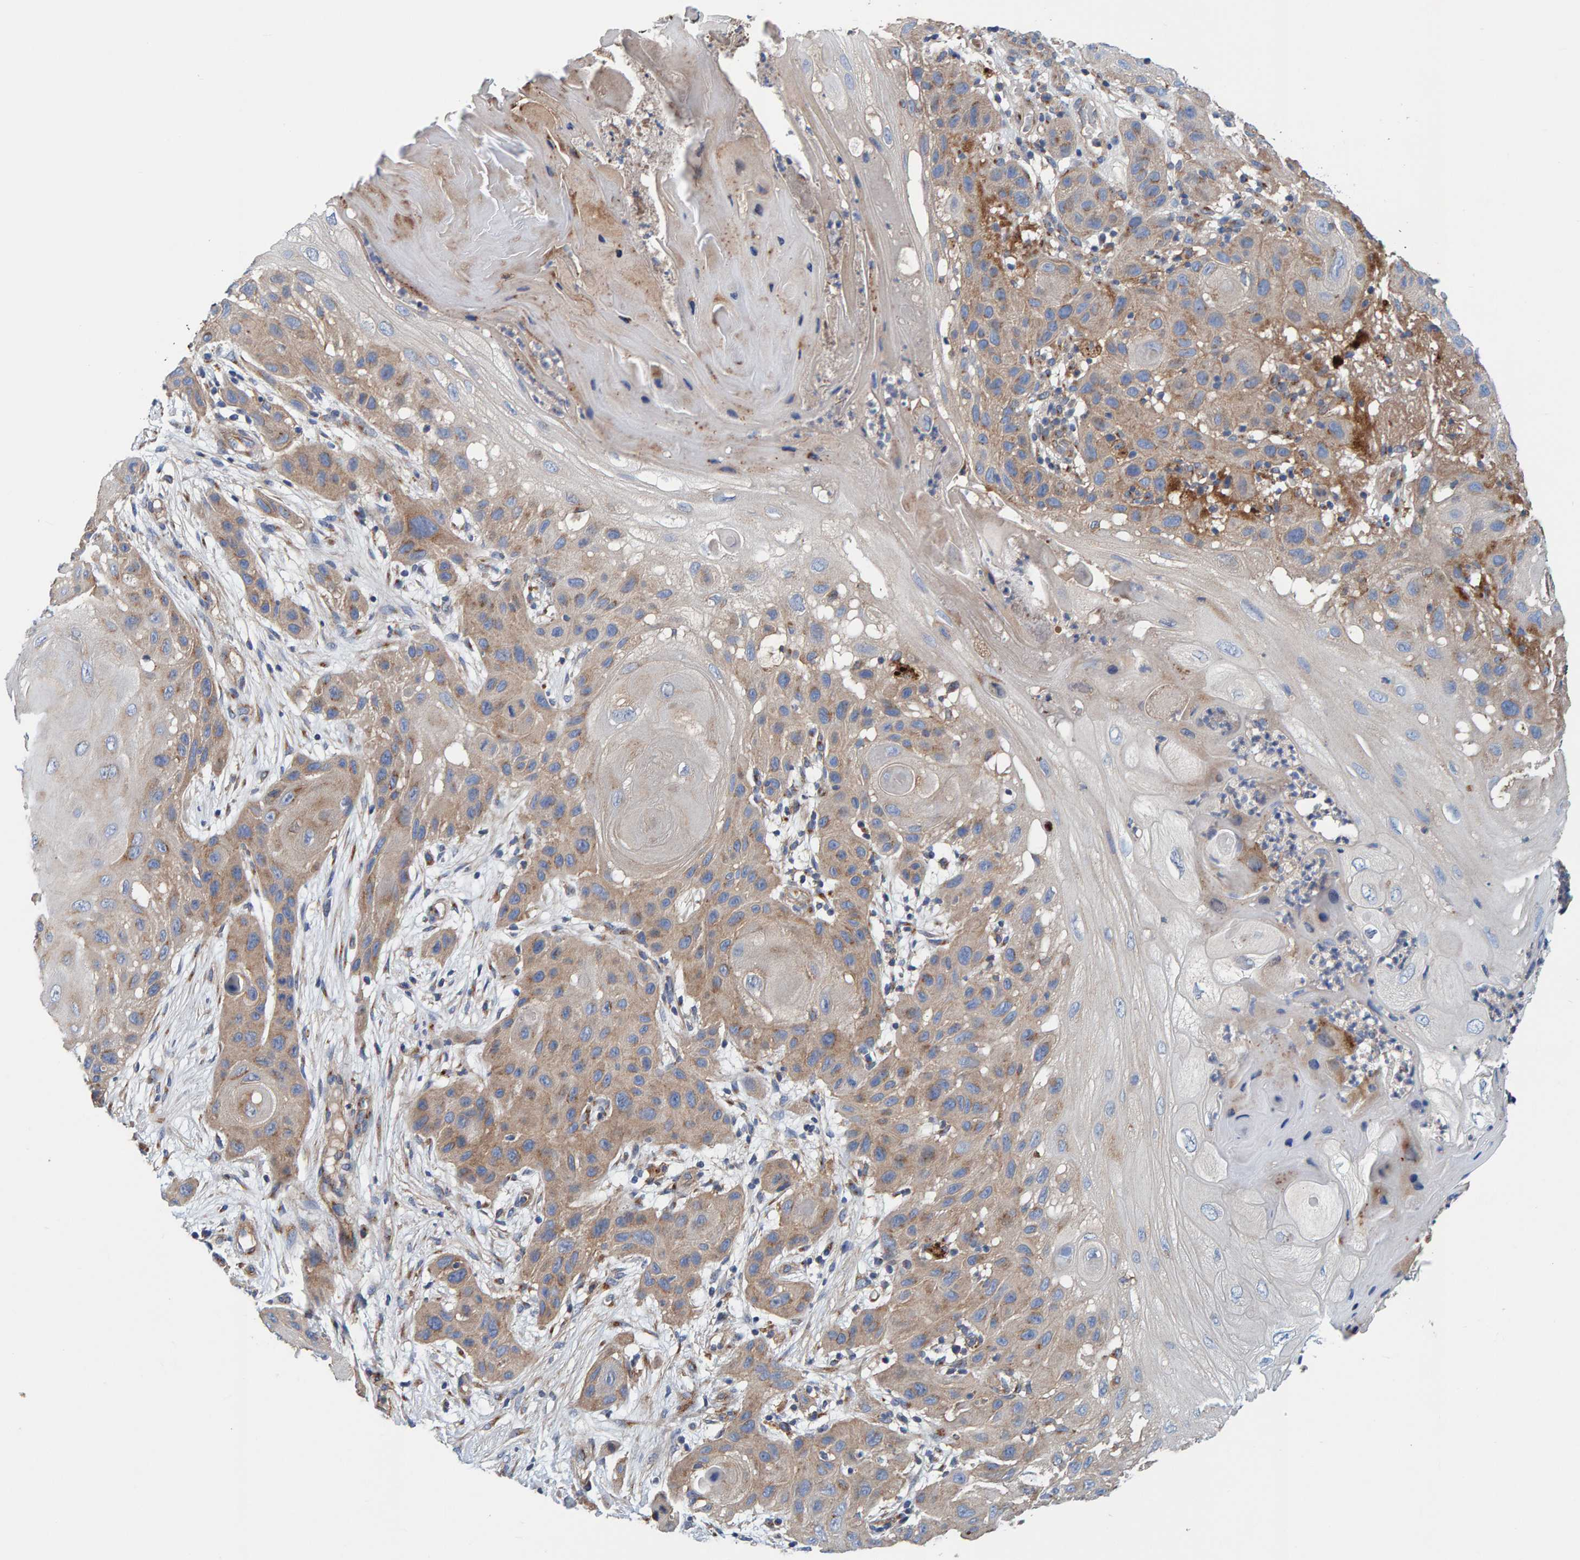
{"staining": {"intensity": "weak", "quantity": ">75%", "location": "cytoplasmic/membranous"}, "tissue": "skin cancer", "cell_type": "Tumor cells", "image_type": "cancer", "snomed": [{"axis": "morphology", "description": "Squamous cell carcinoma, NOS"}, {"axis": "topography", "description": "Skin"}], "caption": "Skin cancer (squamous cell carcinoma) was stained to show a protein in brown. There is low levels of weak cytoplasmic/membranous positivity in approximately >75% of tumor cells.", "gene": "MKLN1", "patient": {"sex": "female", "age": 96}}